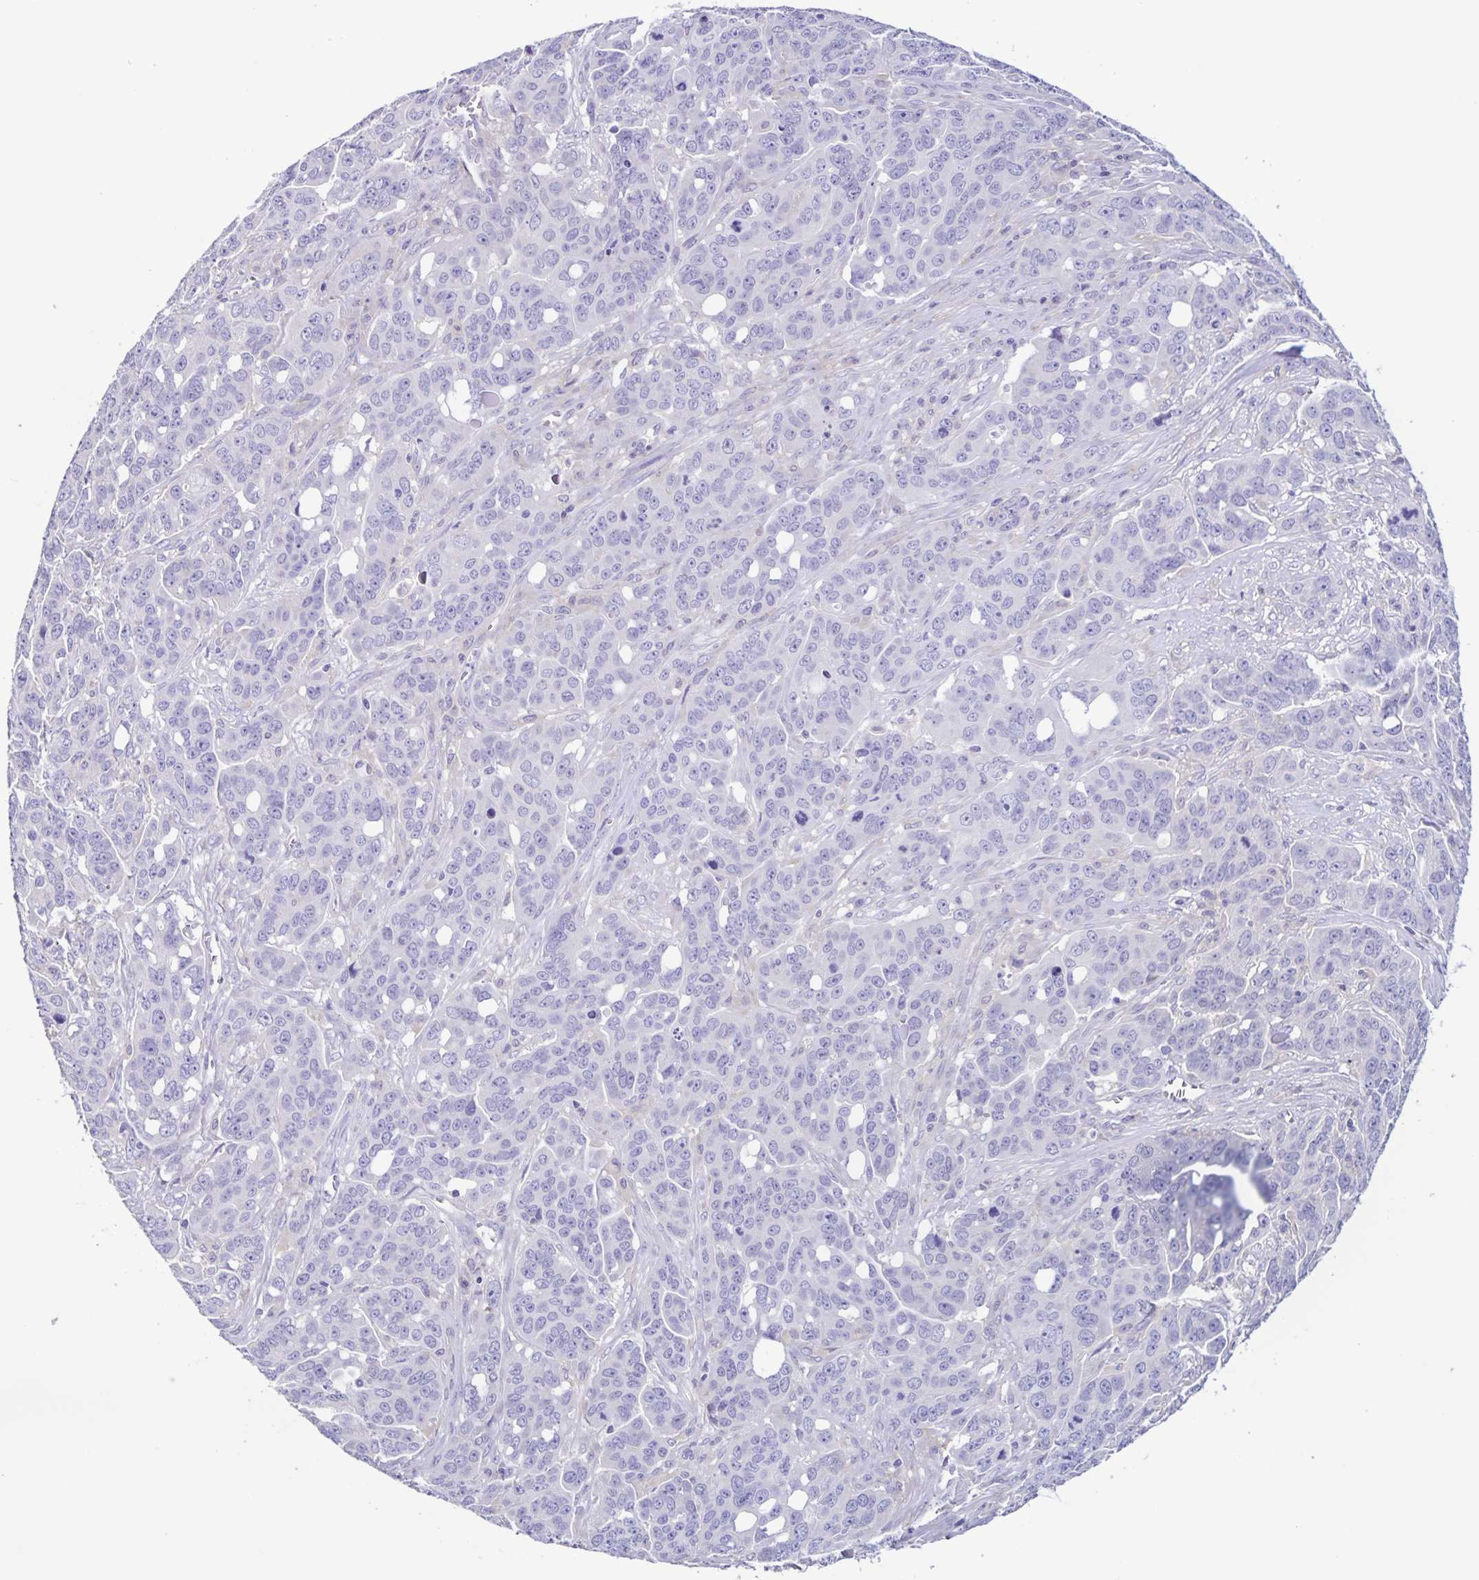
{"staining": {"intensity": "negative", "quantity": "none", "location": "none"}, "tissue": "ovarian cancer", "cell_type": "Tumor cells", "image_type": "cancer", "snomed": [{"axis": "morphology", "description": "Carcinoma, endometroid"}, {"axis": "topography", "description": "Ovary"}], "caption": "Endometroid carcinoma (ovarian) was stained to show a protein in brown. There is no significant positivity in tumor cells.", "gene": "BOLL", "patient": {"sex": "female", "age": 78}}